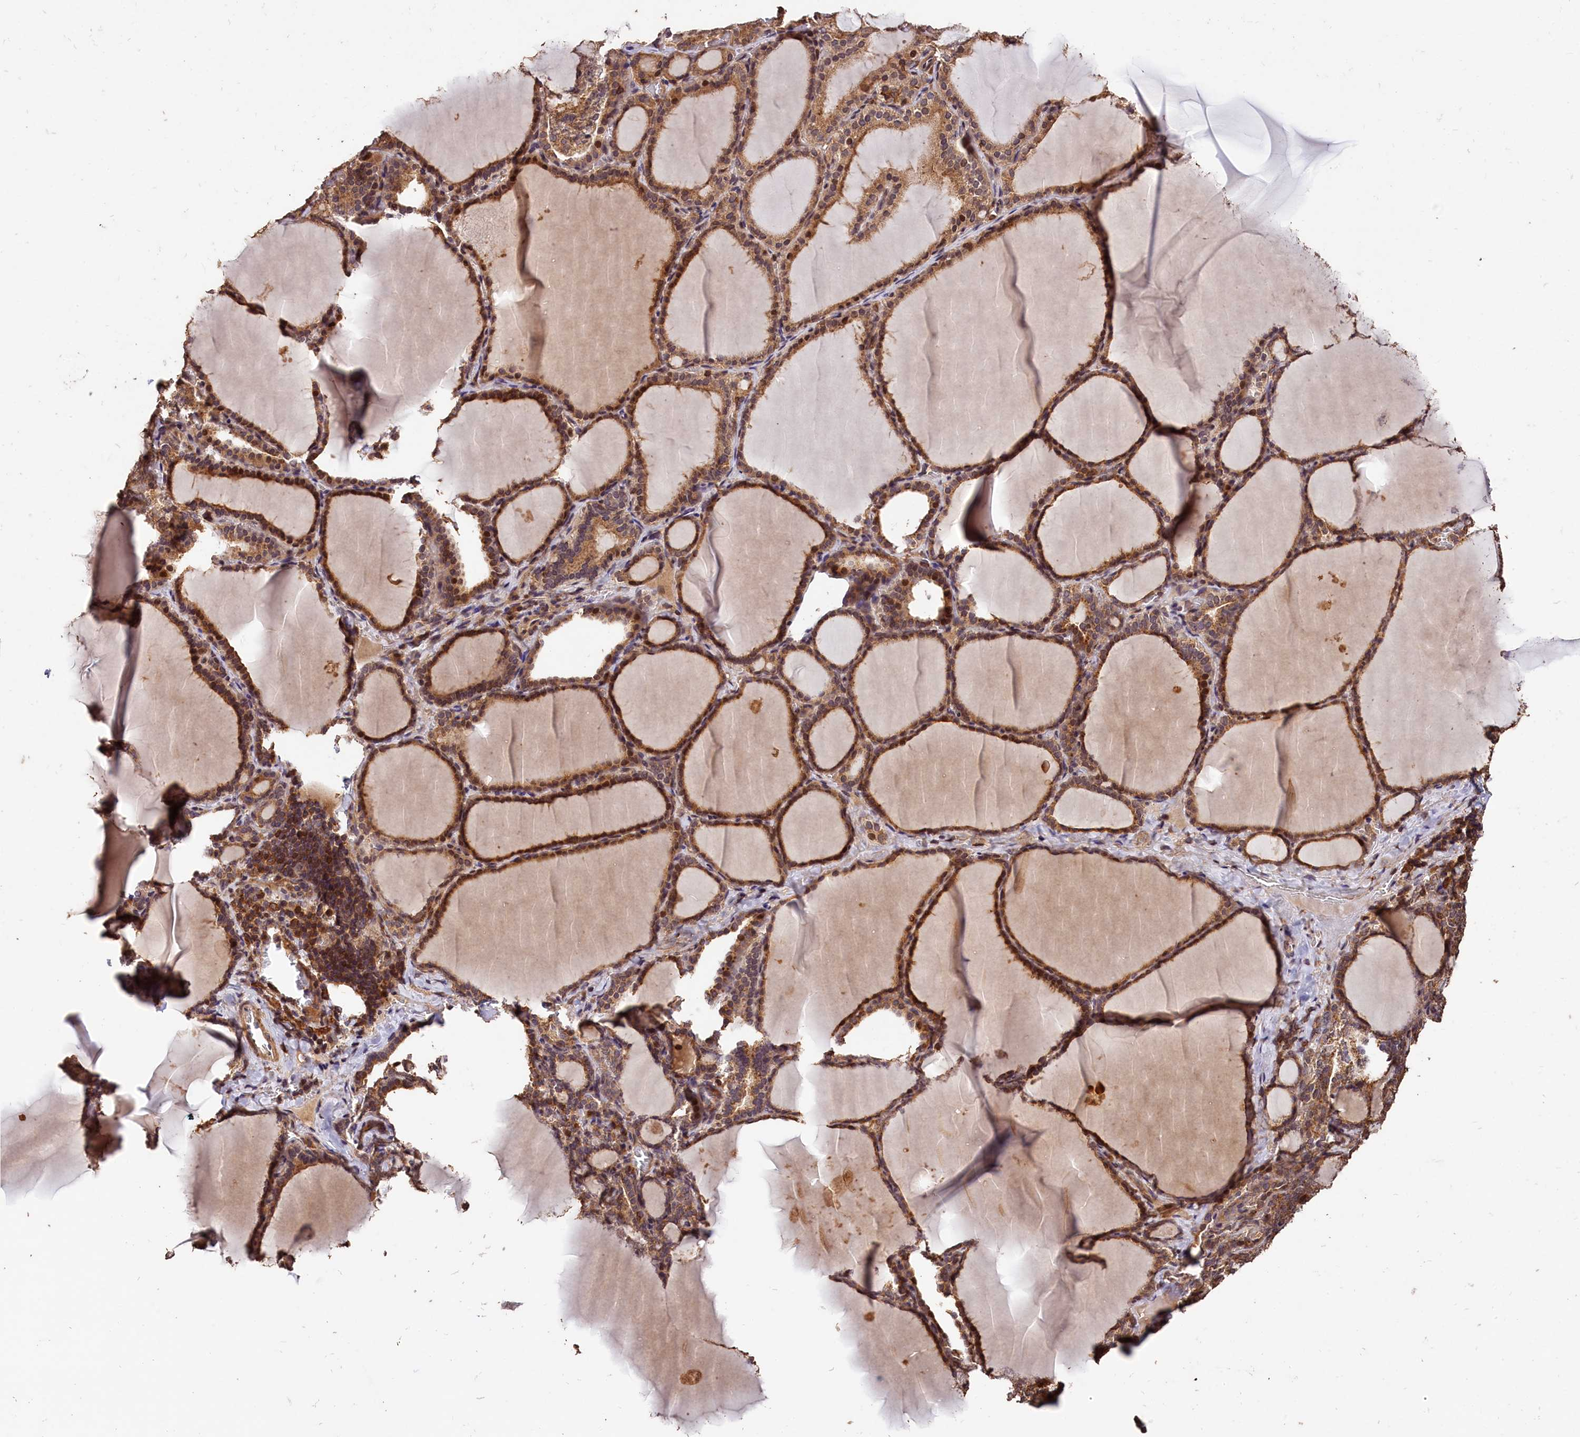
{"staining": {"intensity": "moderate", "quantity": ">75%", "location": "cytoplasmic/membranous"}, "tissue": "thyroid gland", "cell_type": "Glandular cells", "image_type": "normal", "snomed": [{"axis": "morphology", "description": "Normal tissue, NOS"}, {"axis": "topography", "description": "Thyroid gland"}], "caption": "Moderate cytoplasmic/membranous protein positivity is appreciated in about >75% of glandular cells in thyroid gland. The protein of interest is shown in brown color, while the nuclei are stained blue.", "gene": "KPTN", "patient": {"sex": "female", "age": 39}}